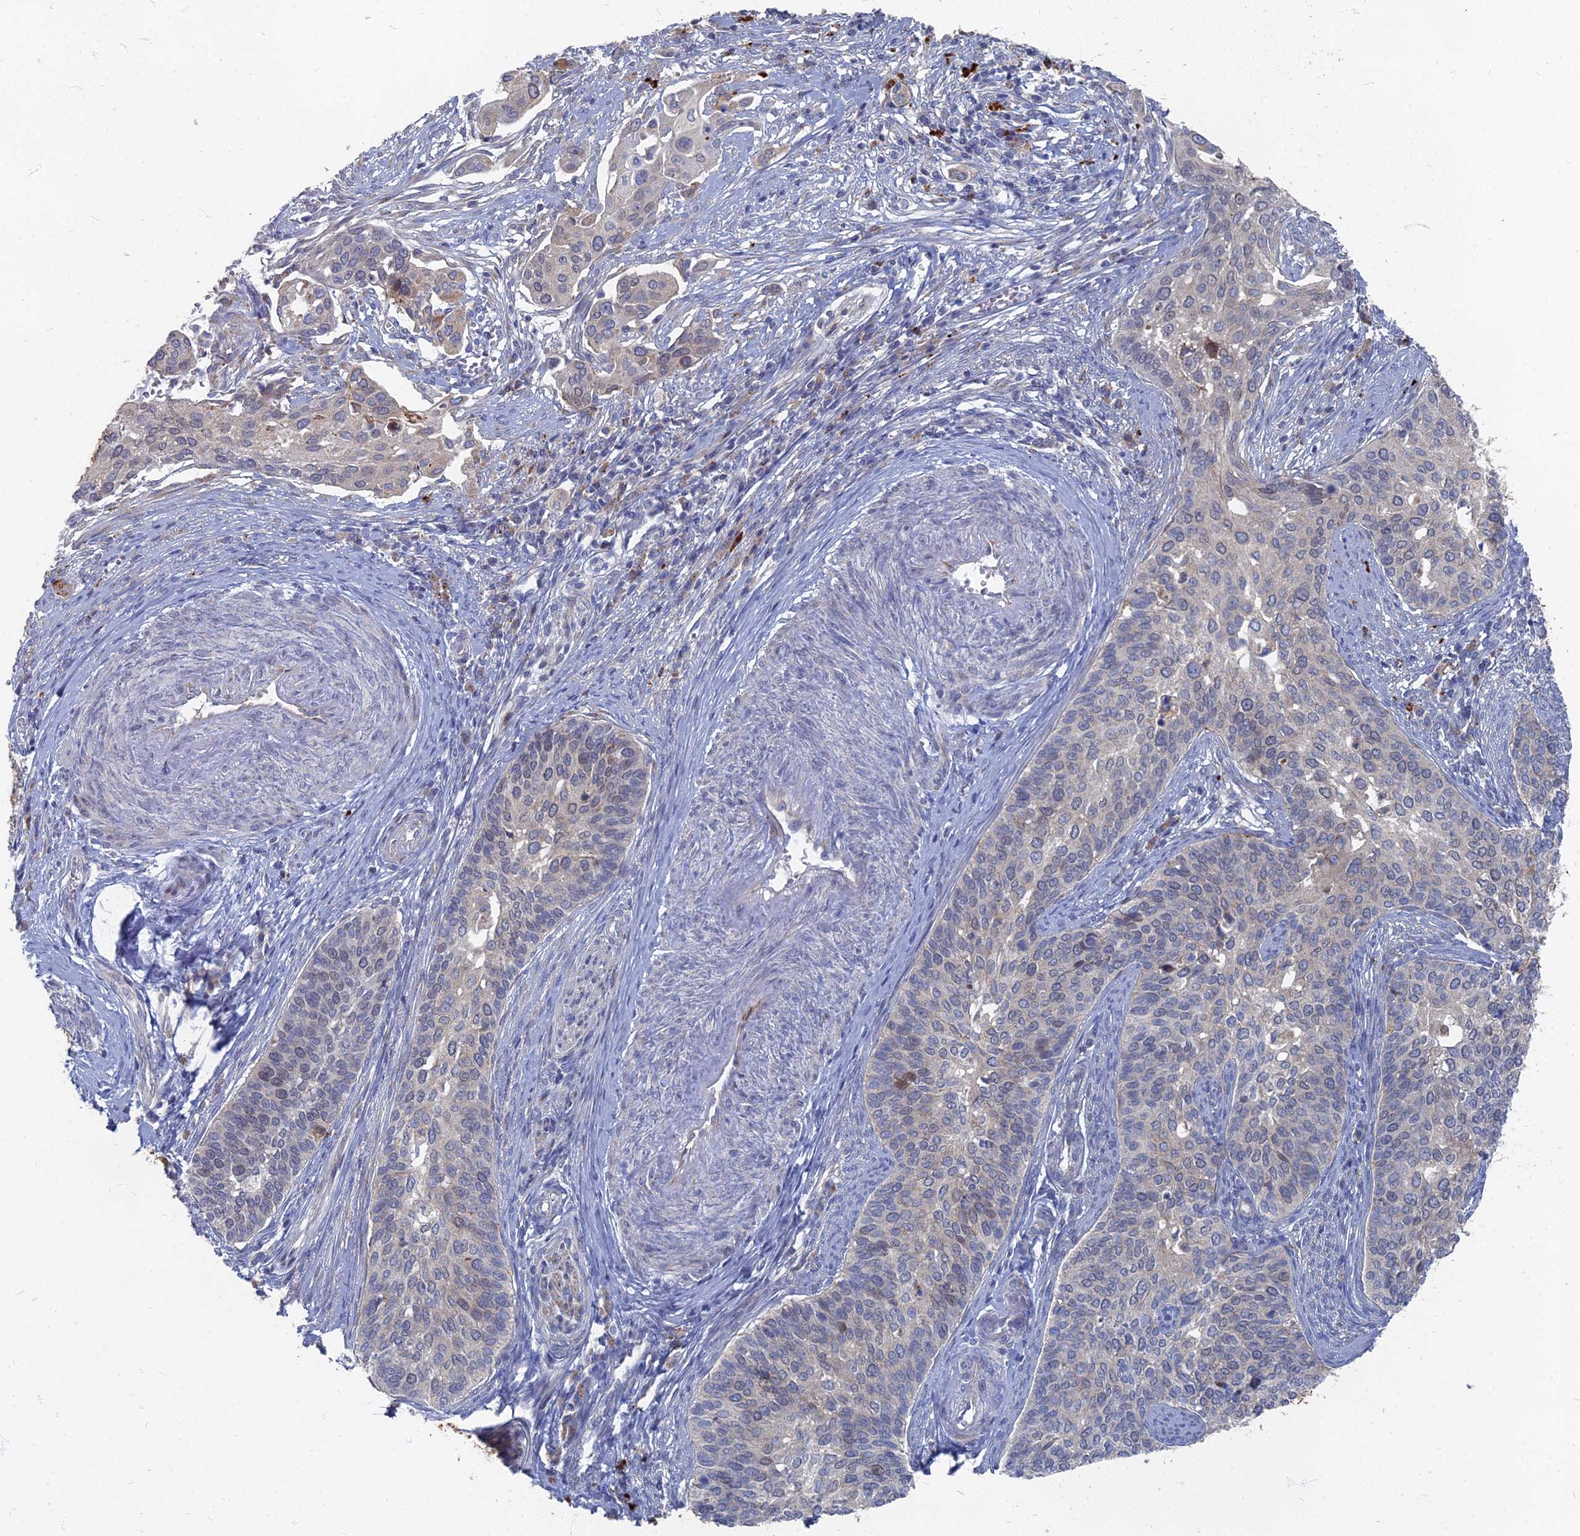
{"staining": {"intensity": "negative", "quantity": "none", "location": "none"}, "tissue": "cervical cancer", "cell_type": "Tumor cells", "image_type": "cancer", "snomed": [{"axis": "morphology", "description": "Squamous cell carcinoma, NOS"}, {"axis": "topography", "description": "Cervix"}], "caption": "This is a micrograph of immunohistochemistry staining of cervical cancer (squamous cell carcinoma), which shows no expression in tumor cells. (Stains: DAB immunohistochemistry with hematoxylin counter stain, Microscopy: brightfield microscopy at high magnification).", "gene": "TMEM128", "patient": {"sex": "female", "age": 44}}